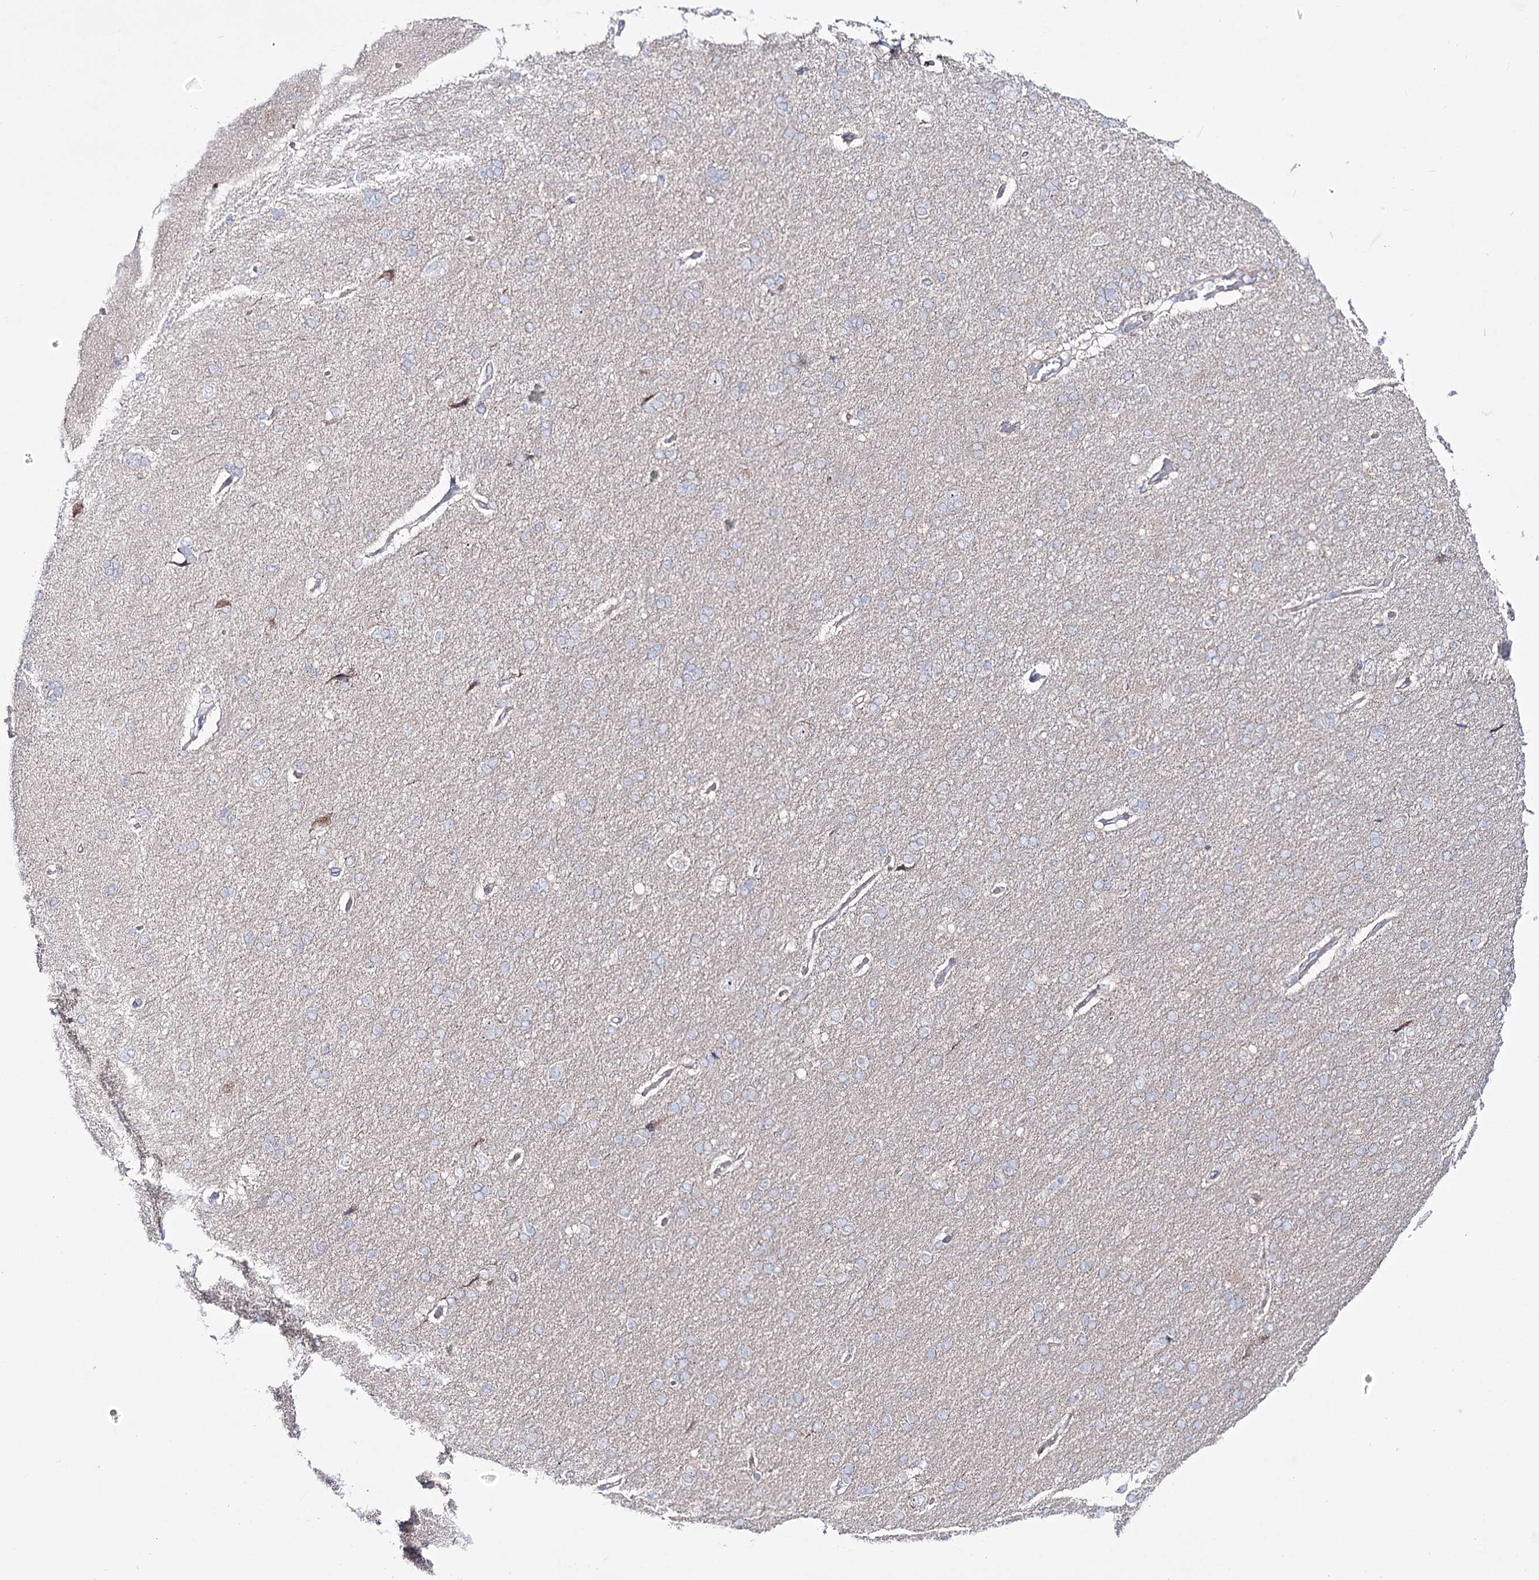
{"staining": {"intensity": "negative", "quantity": "none", "location": "none"}, "tissue": "cerebral cortex", "cell_type": "Endothelial cells", "image_type": "normal", "snomed": [{"axis": "morphology", "description": "Normal tissue, NOS"}, {"axis": "topography", "description": "Cerebral cortex"}], "caption": "IHC histopathology image of unremarkable cerebral cortex: human cerebral cortex stained with DAB reveals no significant protein positivity in endothelial cells. (Stains: DAB (3,3'-diaminobenzidine) immunohistochemistry (IHC) with hematoxylin counter stain, Microscopy: brightfield microscopy at high magnification).", "gene": "METTL5", "patient": {"sex": "male", "age": 62}}